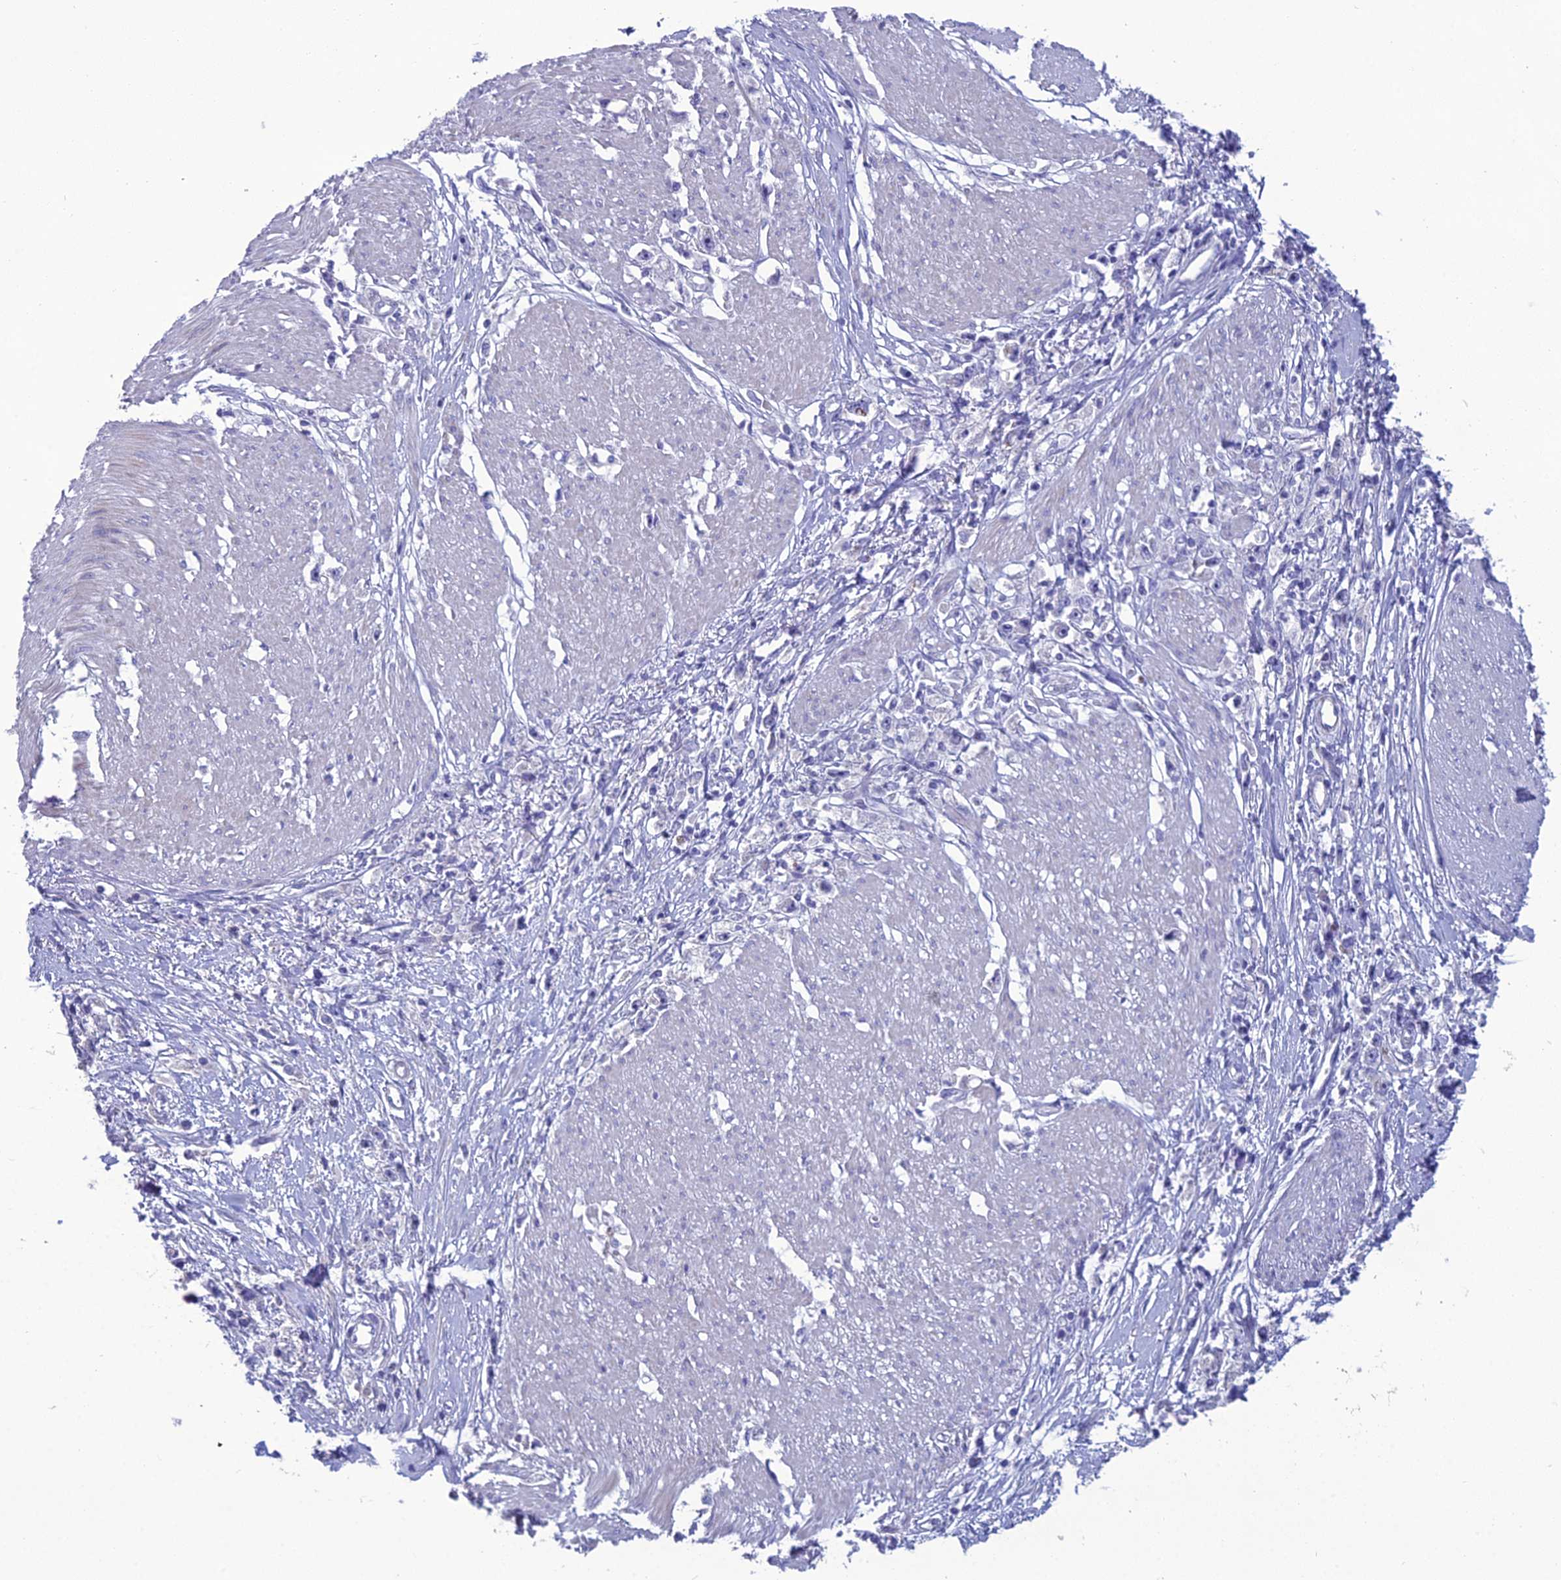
{"staining": {"intensity": "negative", "quantity": "none", "location": "none"}, "tissue": "stomach cancer", "cell_type": "Tumor cells", "image_type": "cancer", "snomed": [{"axis": "morphology", "description": "Adenocarcinoma, NOS"}, {"axis": "topography", "description": "Stomach"}], "caption": "This is a histopathology image of immunohistochemistry staining of stomach adenocarcinoma, which shows no positivity in tumor cells.", "gene": "OR56B1", "patient": {"sex": "female", "age": 59}}